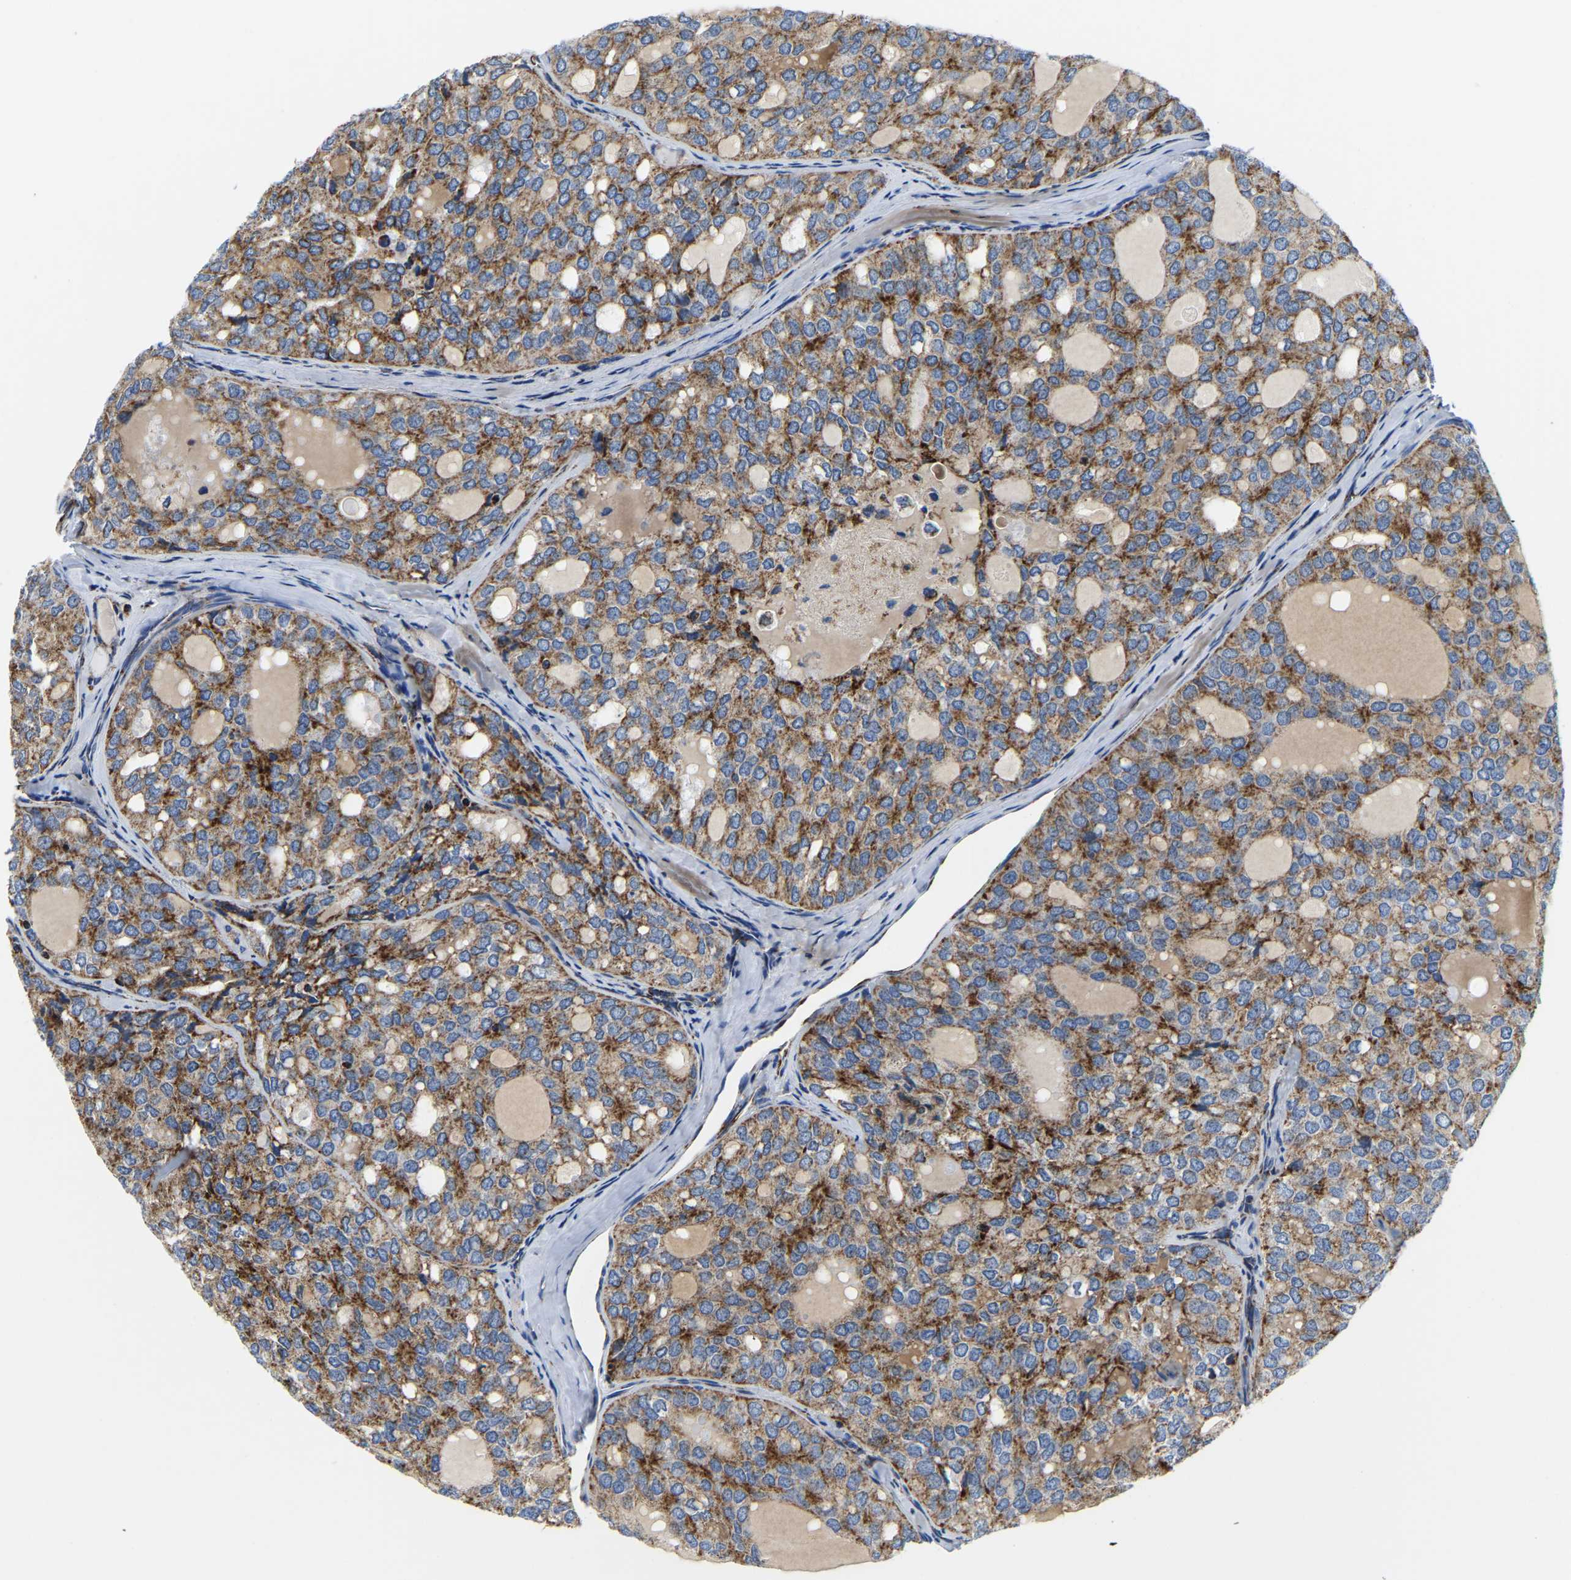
{"staining": {"intensity": "moderate", "quantity": ">75%", "location": "cytoplasmic/membranous"}, "tissue": "thyroid cancer", "cell_type": "Tumor cells", "image_type": "cancer", "snomed": [{"axis": "morphology", "description": "Follicular adenoma carcinoma, NOS"}, {"axis": "topography", "description": "Thyroid gland"}], "caption": "Thyroid follicular adenoma carcinoma stained with a protein marker reveals moderate staining in tumor cells.", "gene": "SFXN1", "patient": {"sex": "male", "age": 75}}